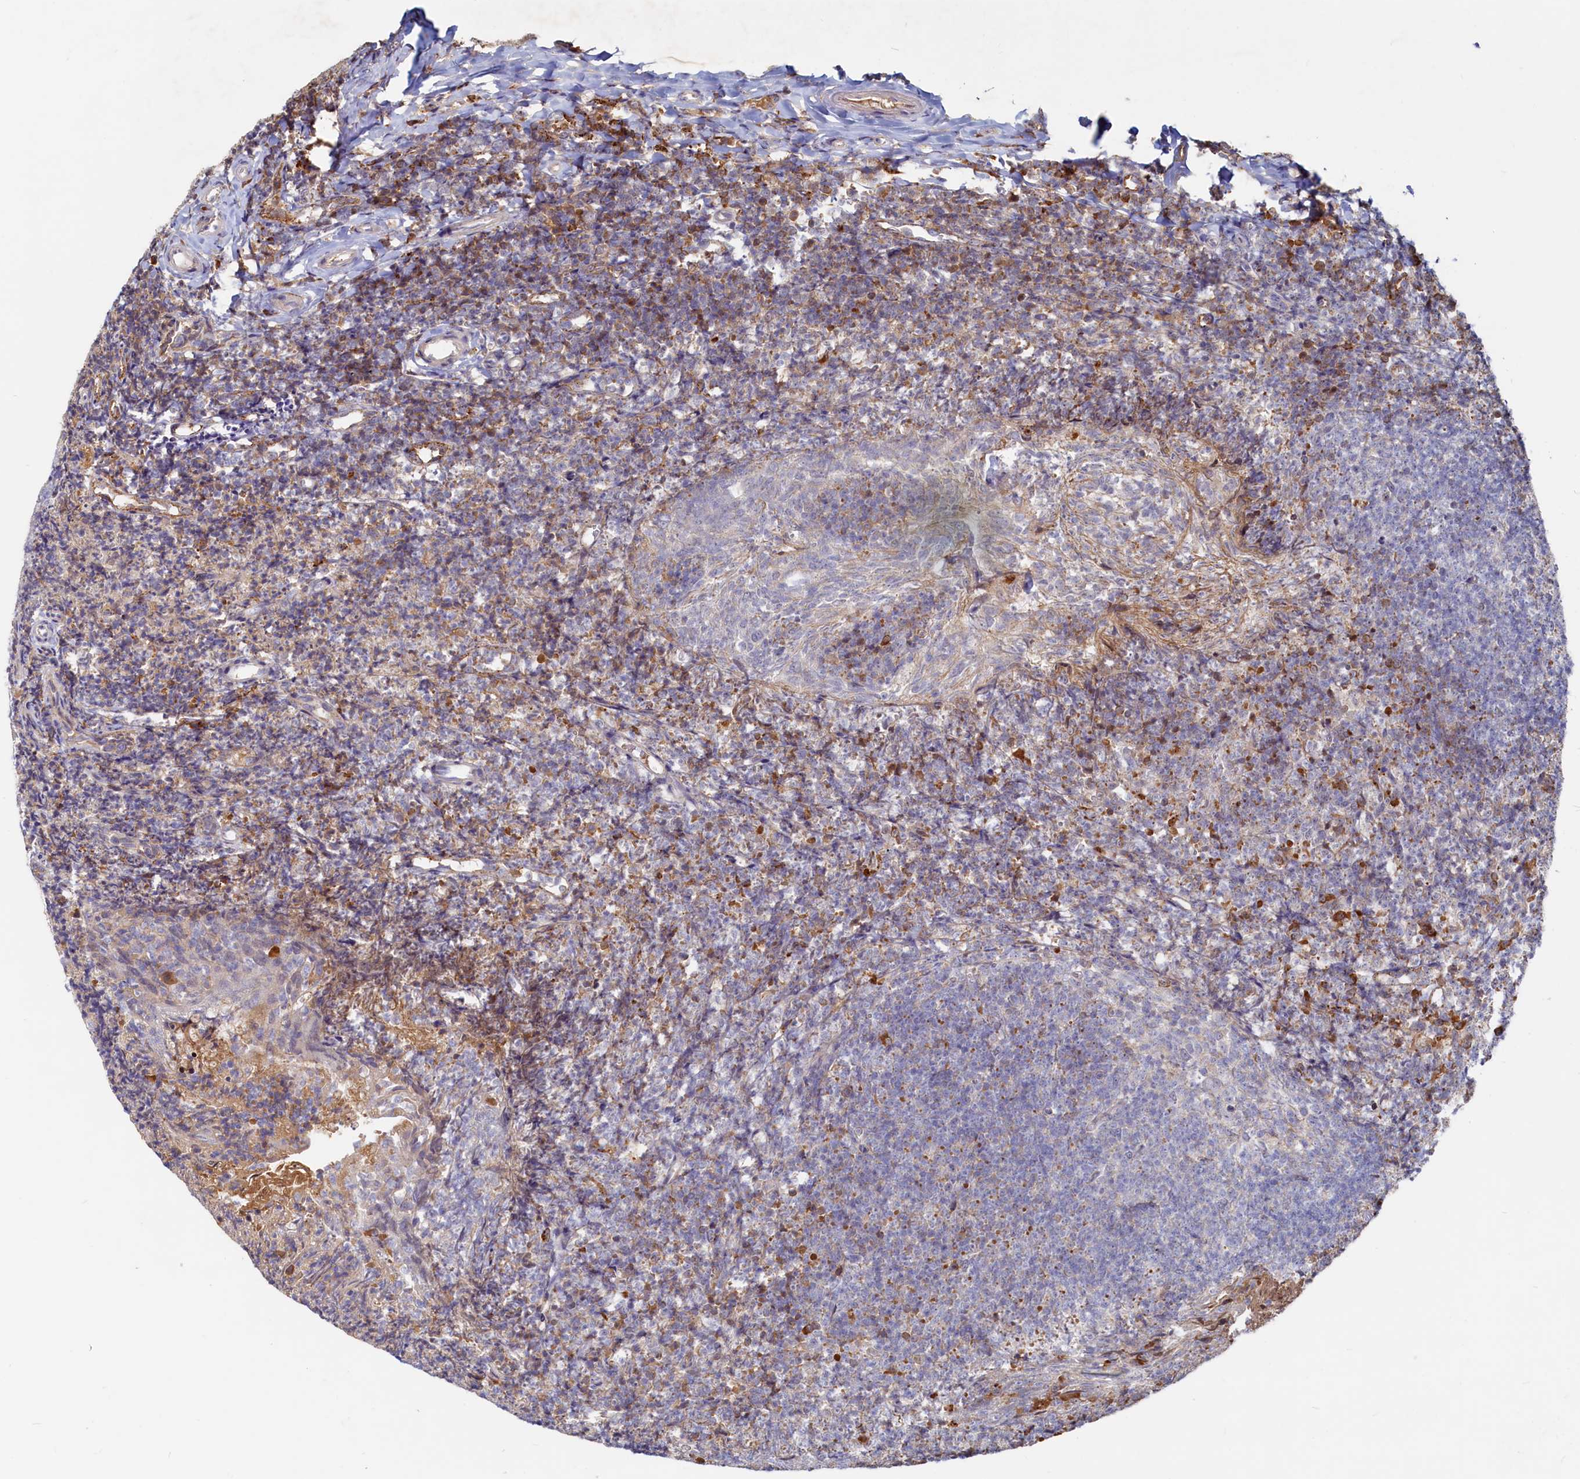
{"staining": {"intensity": "moderate", "quantity": "<25%", "location": "cytoplasmic/membranous"}, "tissue": "tonsil", "cell_type": "Germinal center cells", "image_type": "normal", "snomed": [{"axis": "morphology", "description": "Normal tissue, NOS"}, {"axis": "topography", "description": "Tonsil"}], "caption": "Immunohistochemical staining of benign tonsil exhibits <25% levels of moderate cytoplasmic/membranous protein expression in about <25% of germinal center cells. Immunohistochemistry stains the protein of interest in brown and the nuclei are stained blue.", "gene": "RGS7BP", "patient": {"sex": "female", "age": 10}}